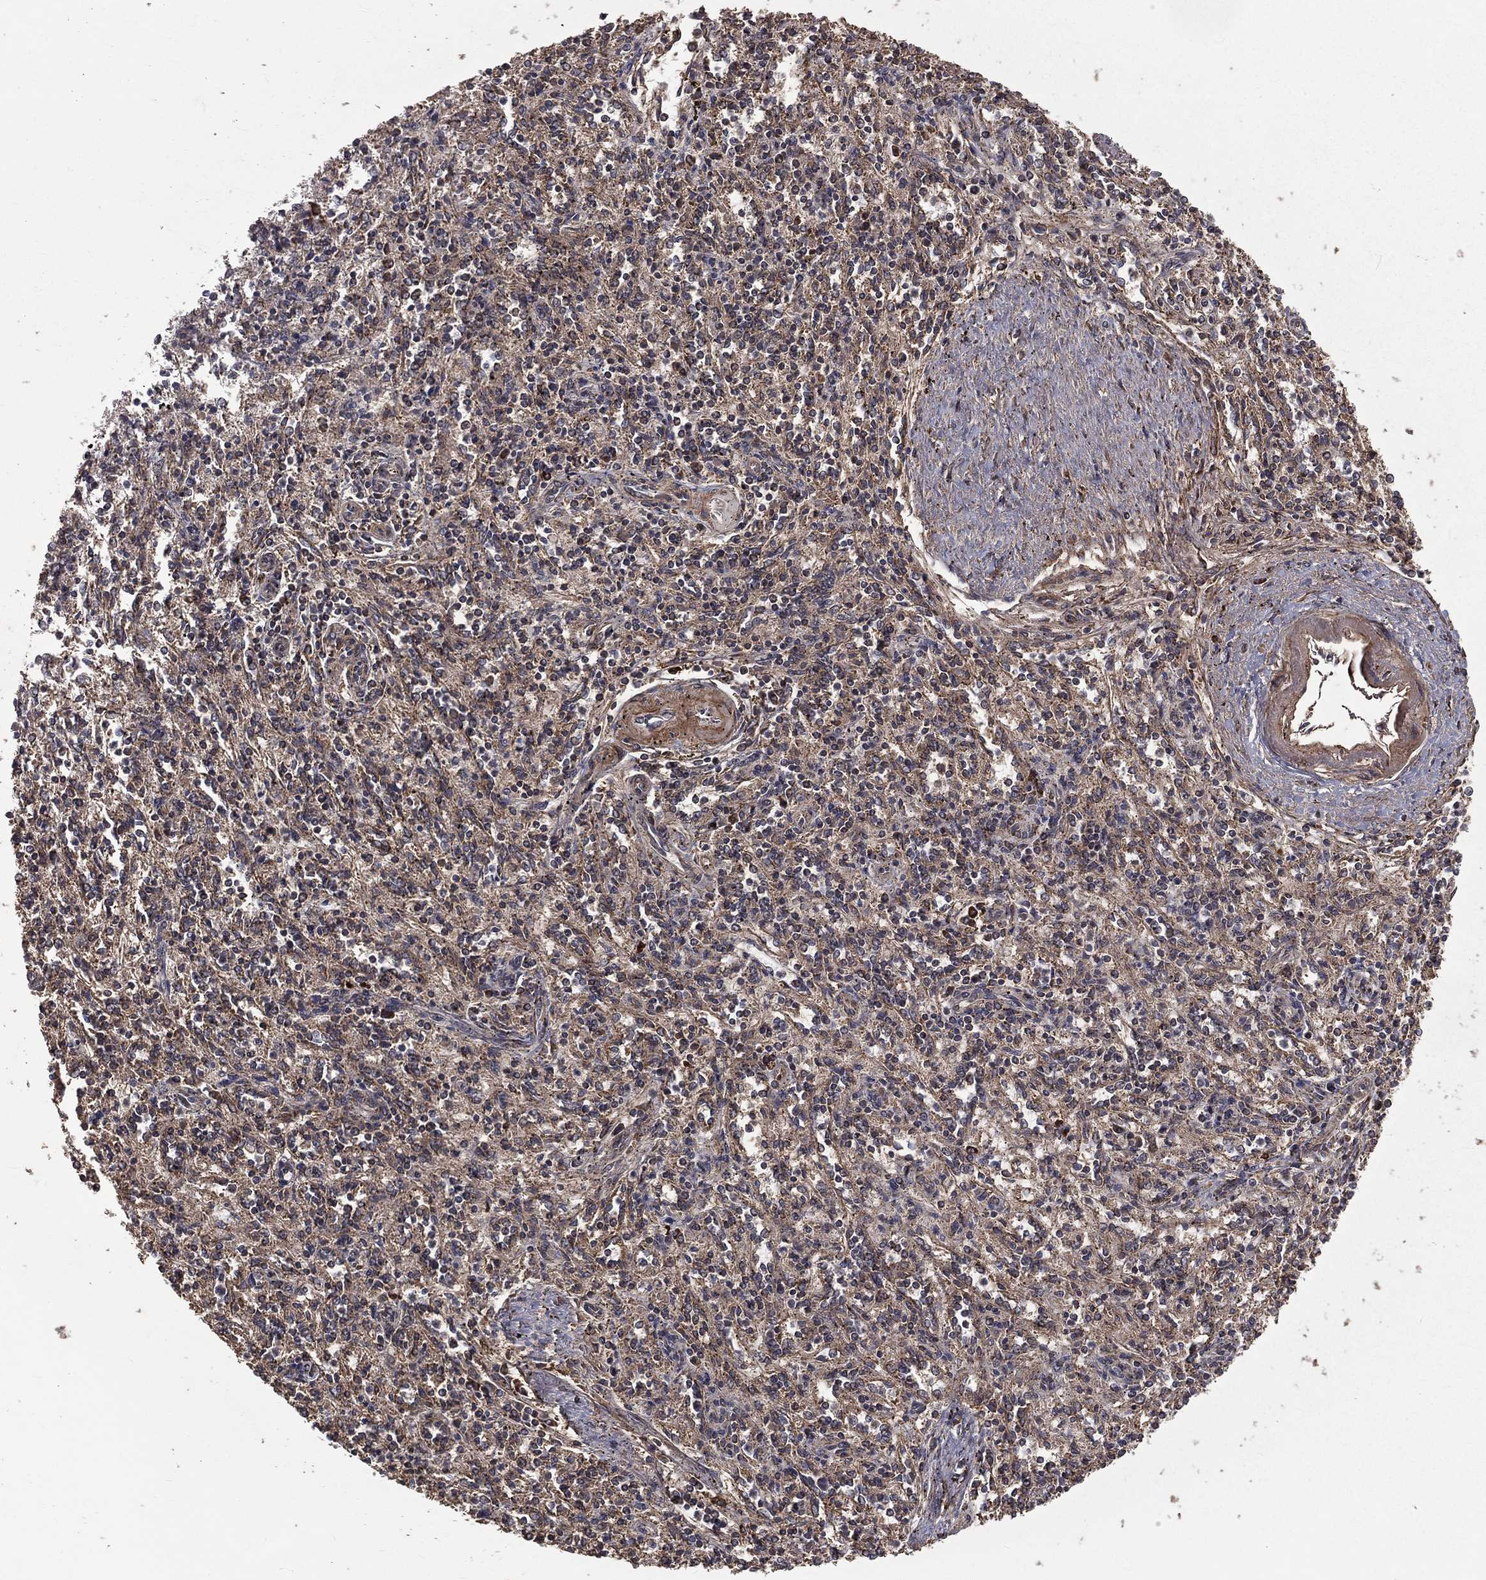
{"staining": {"intensity": "weak", "quantity": "<25%", "location": "cytoplasmic/membranous"}, "tissue": "spleen", "cell_type": "Cells in red pulp", "image_type": "normal", "snomed": [{"axis": "morphology", "description": "Normal tissue, NOS"}, {"axis": "topography", "description": "Spleen"}], "caption": "The image shows no significant expression in cells in red pulp of spleen.", "gene": "OLFML1", "patient": {"sex": "male", "age": 69}}